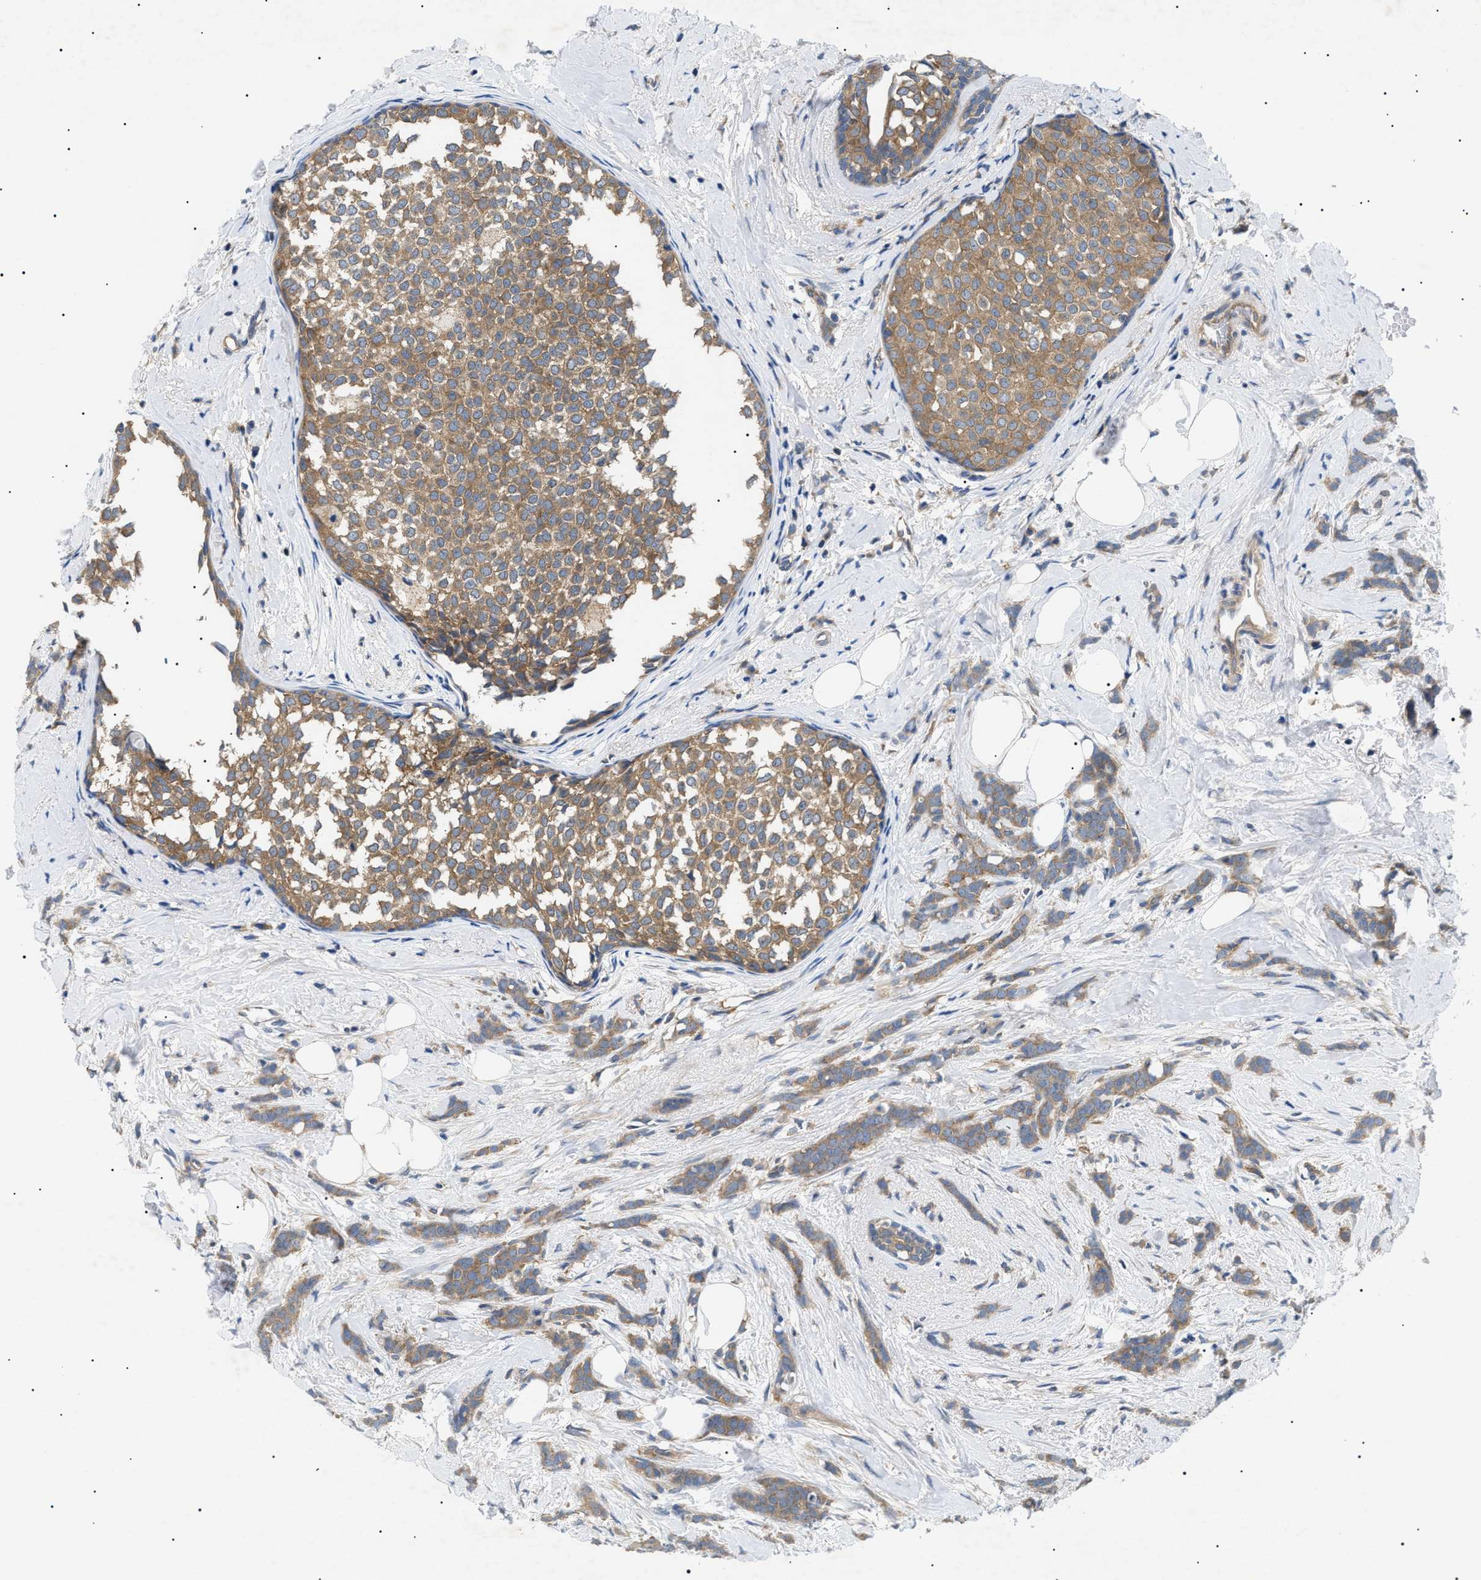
{"staining": {"intensity": "moderate", "quantity": ">75%", "location": "cytoplasmic/membranous"}, "tissue": "breast cancer", "cell_type": "Tumor cells", "image_type": "cancer", "snomed": [{"axis": "morphology", "description": "Lobular carcinoma, in situ"}, {"axis": "morphology", "description": "Lobular carcinoma"}, {"axis": "topography", "description": "Breast"}], "caption": "DAB immunohistochemical staining of human lobular carcinoma (breast) displays moderate cytoplasmic/membranous protein positivity in about >75% of tumor cells.", "gene": "RIPK1", "patient": {"sex": "female", "age": 41}}